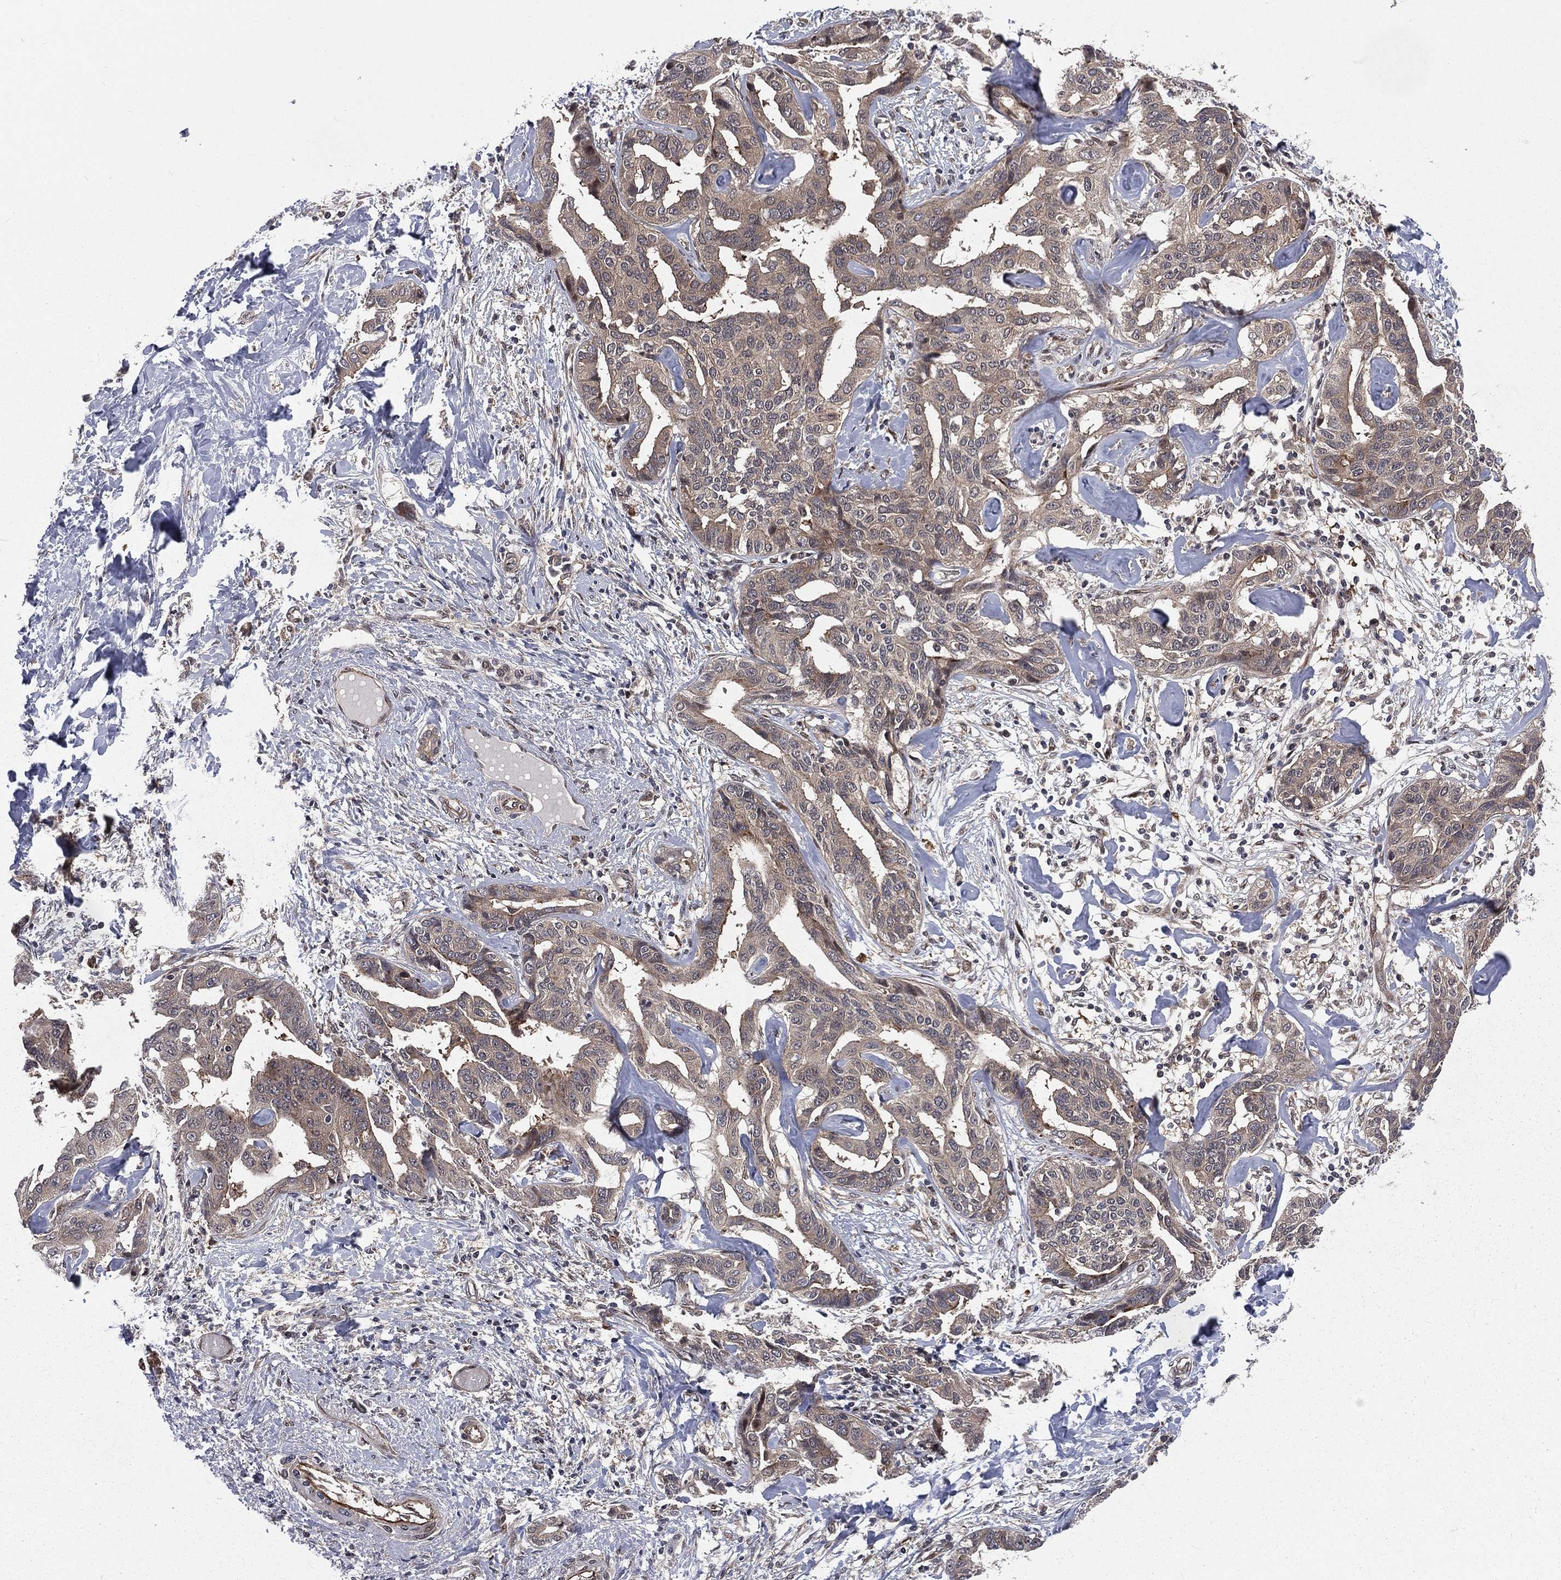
{"staining": {"intensity": "negative", "quantity": "none", "location": "none"}, "tissue": "liver cancer", "cell_type": "Tumor cells", "image_type": "cancer", "snomed": [{"axis": "morphology", "description": "Cholangiocarcinoma"}, {"axis": "topography", "description": "Liver"}], "caption": "This is an IHC image of liver cancer. There is no positivity in tumor cells.", "gene": "ARL3", "patient": {"sex": "male", "age": 59}}